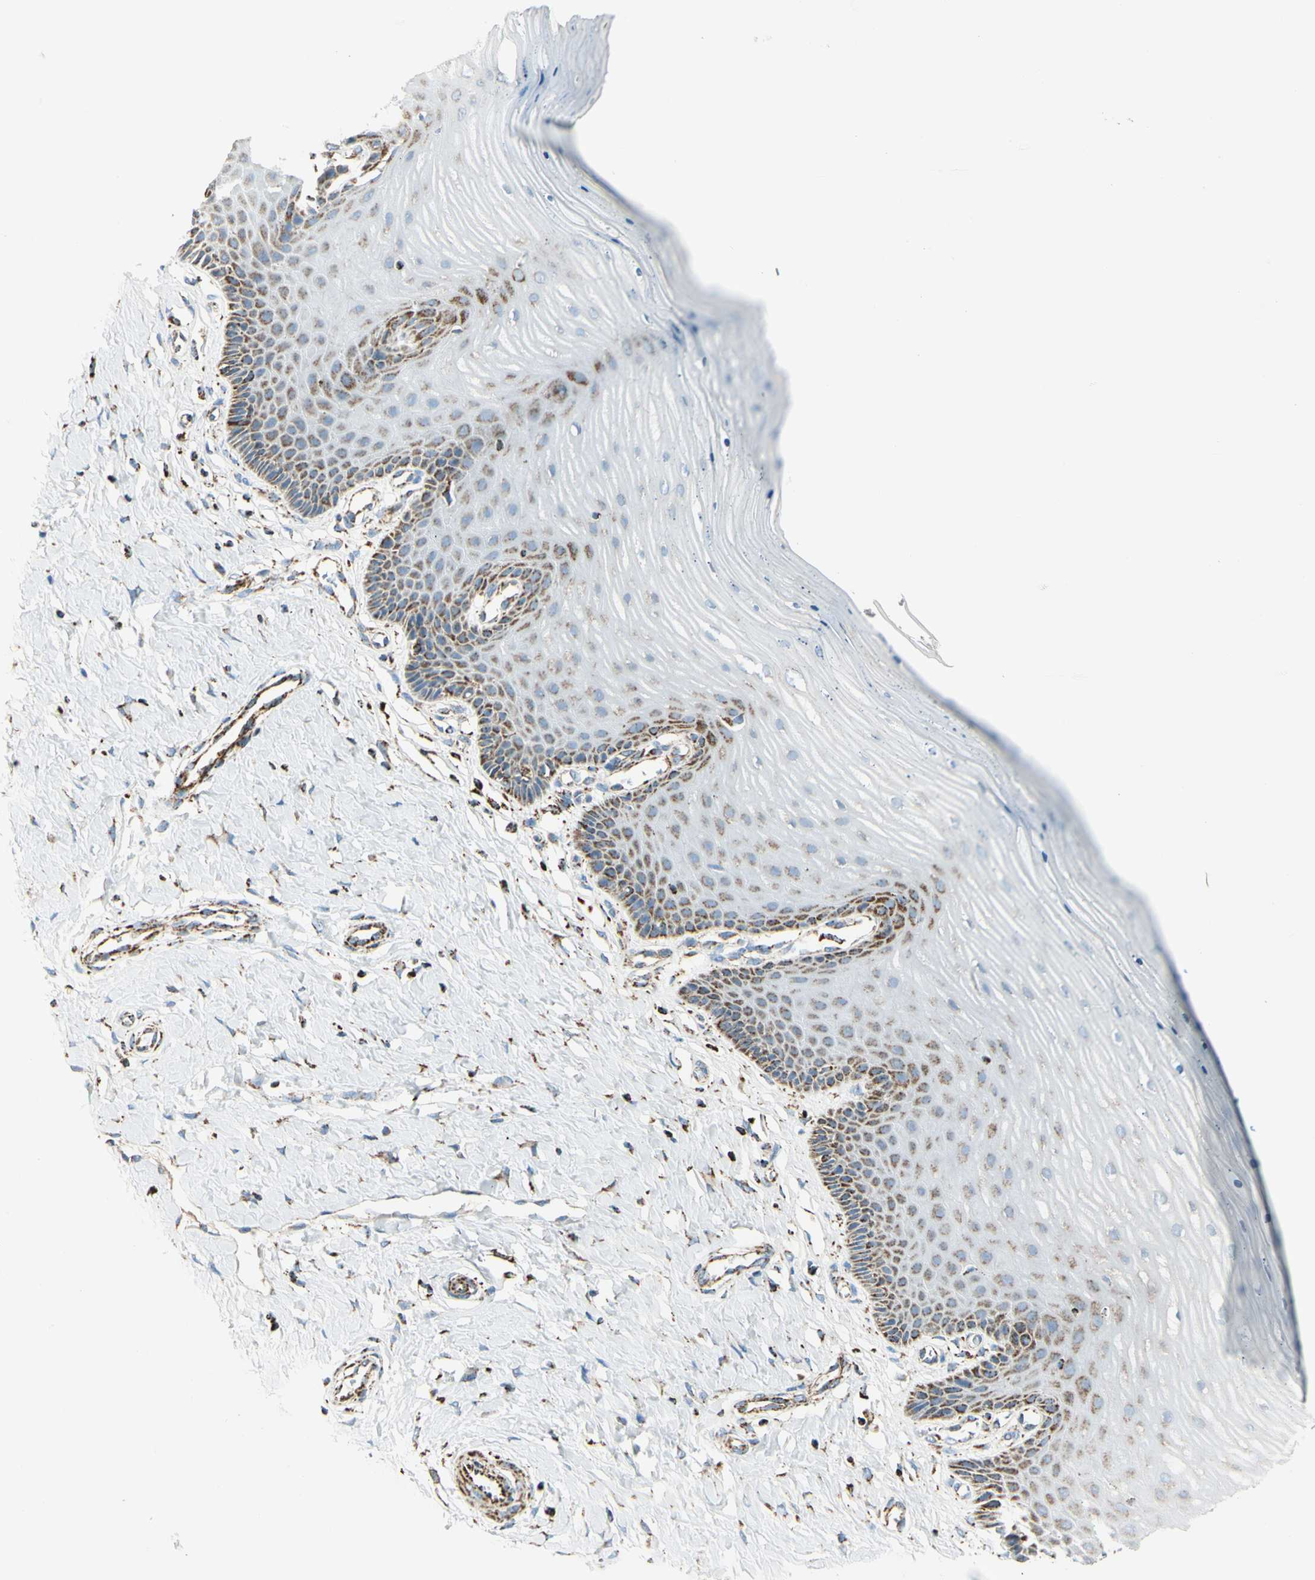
{"staining": {"intensity": "moderate", "quantity": ">75%", "location": "cytoplasmic/membranous"}, "tissue": "cervix", "cell_type": "Glandular cells", "image_type": "normal", "snomed": [{"axis": "morphology", "description": "Normal tissue, NOS"}, {"axis": "topography", "description": "Cervix"}], "caption": "Immunohistochemical staining of normal human cervix exhibits >75% levels of moderate cytoplasmic/membranous protein staining in about >75% of glandular cells.", "gene": "ME2", "patient": {"sex": "female", "age": 55}}